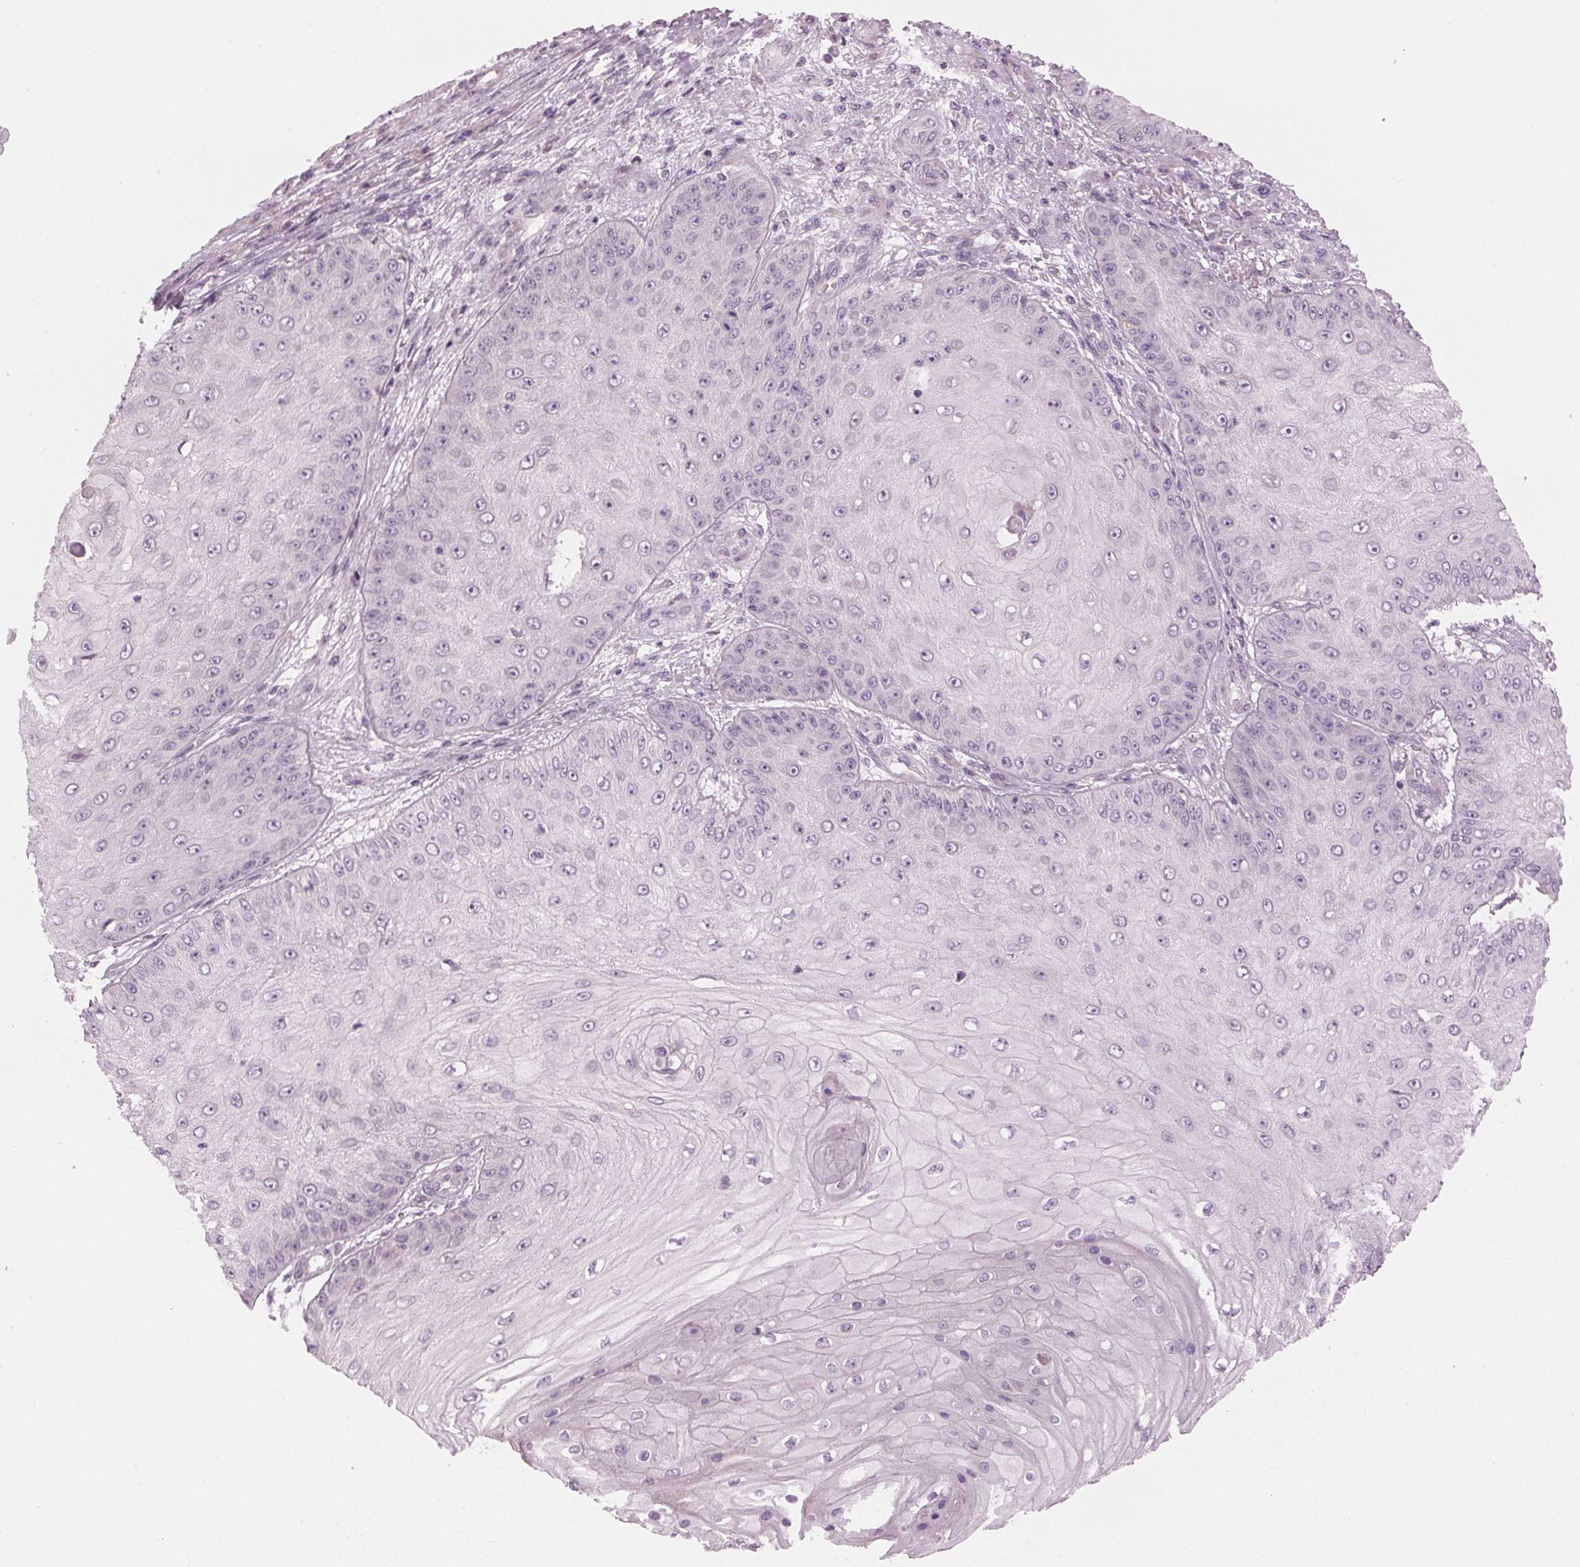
{"staining": {"intensity": "negative", "quantity": "none", "location": "none"}, "tissue": "skin cancer", "cell_type": "Tumor cells", "image_type": "cancer", "snomed": [{"axis": "morphology", "description": "Squamous cell carcinoma, NOS"}, {"axis": "topography", "description": "Skin"}], "caption": "Tumor cells are negative for protein expression in human skin cancer. Nuclei are stained in blue.", "gene": "PRAP1", "patient": {"sex": "male", "age": 70}}